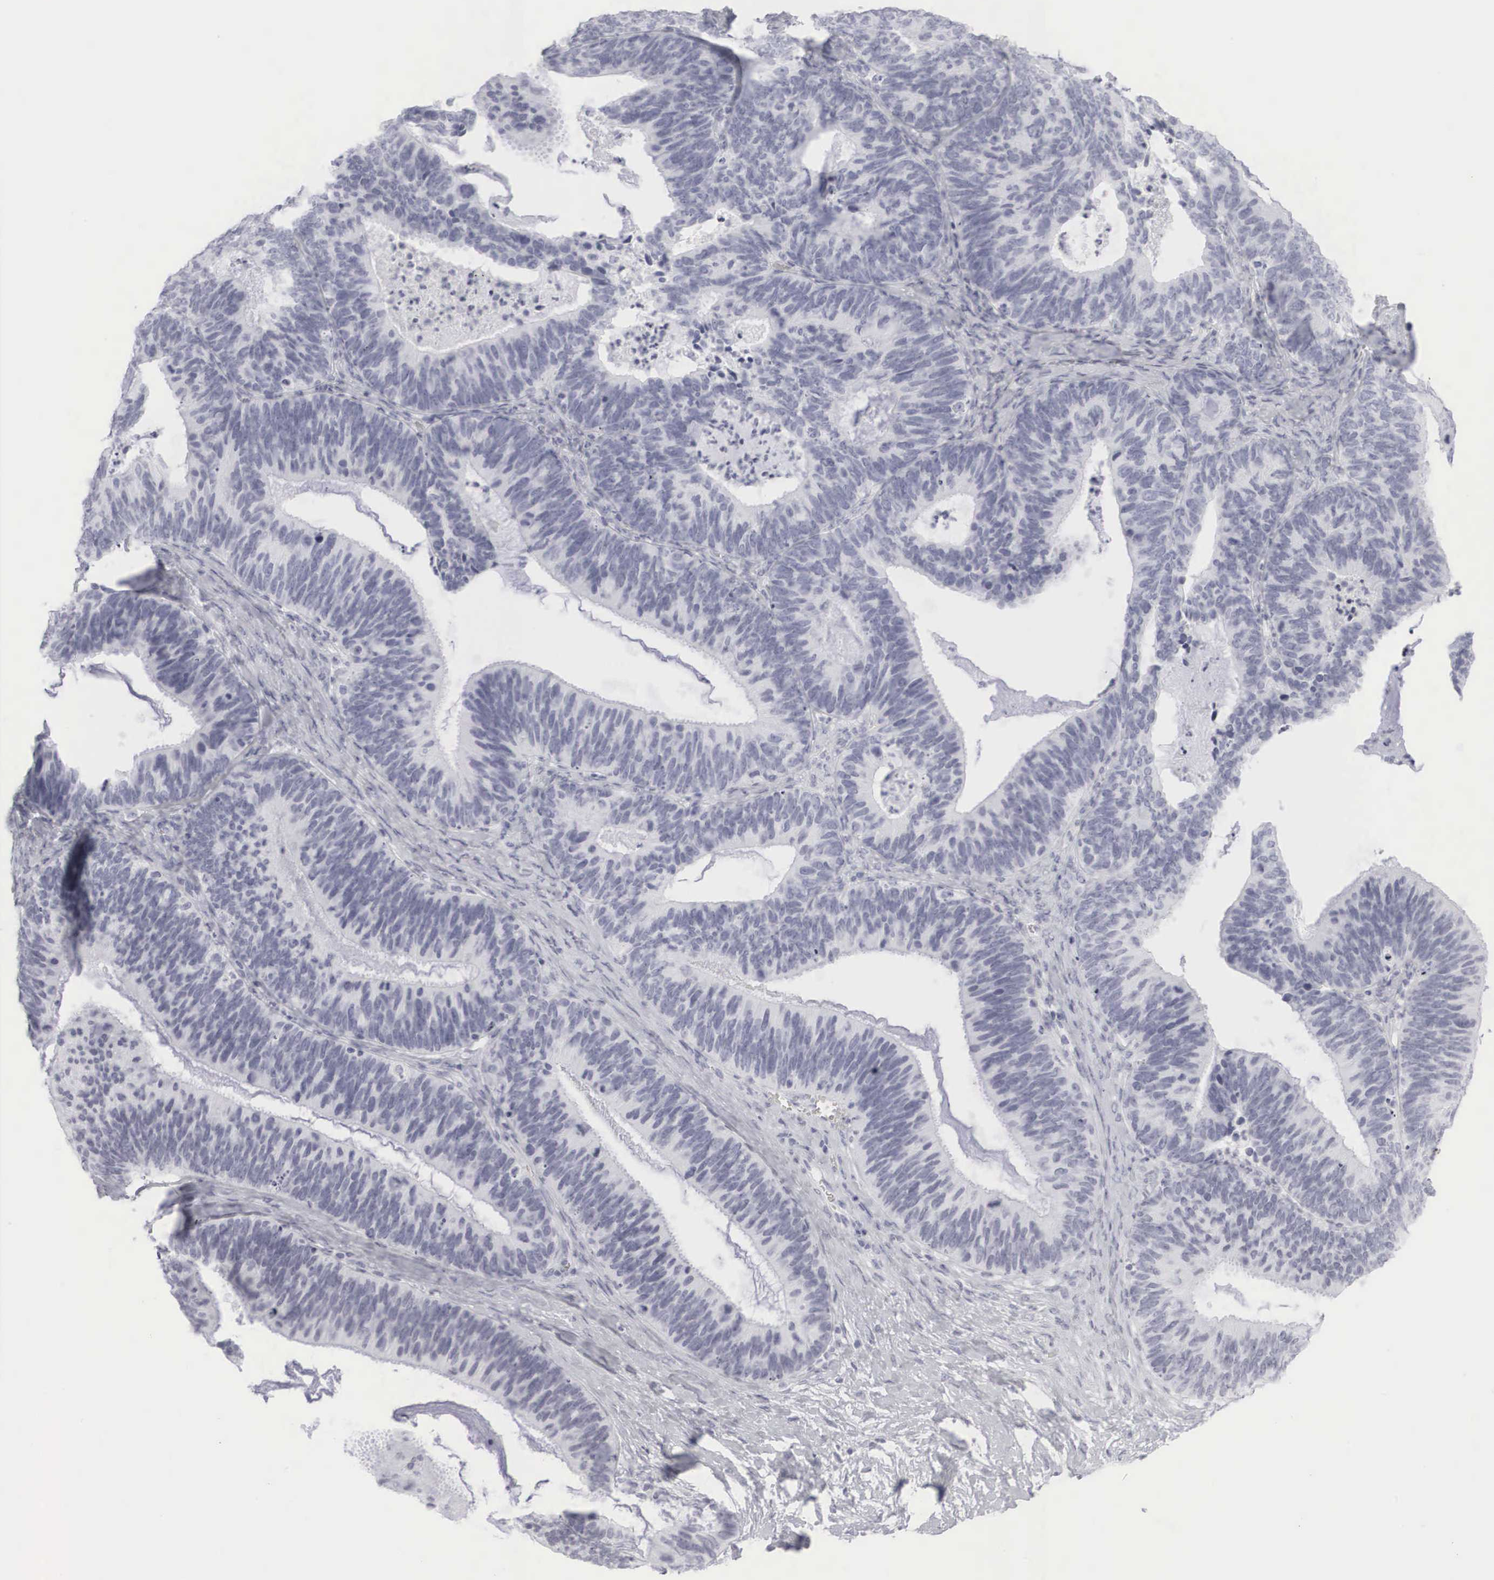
{"staining": {"intensity": "negative", "quantity": "none", "location": "none"}, "tissue": "ovarian cancer", "cell_type": "Tumor cells", "image_type": "cancer", "snomed": [{"axis": "morphology", "description": "Carcinoma, endometroid"}, {"axis": "topography", "description": "Ovary"}], "caption": "Tumor cells show no significant staining in ovarian cancer (endometroid carcinoma).", "gene": "KRT14", "patient": {"sex": "female", "age": 52}}